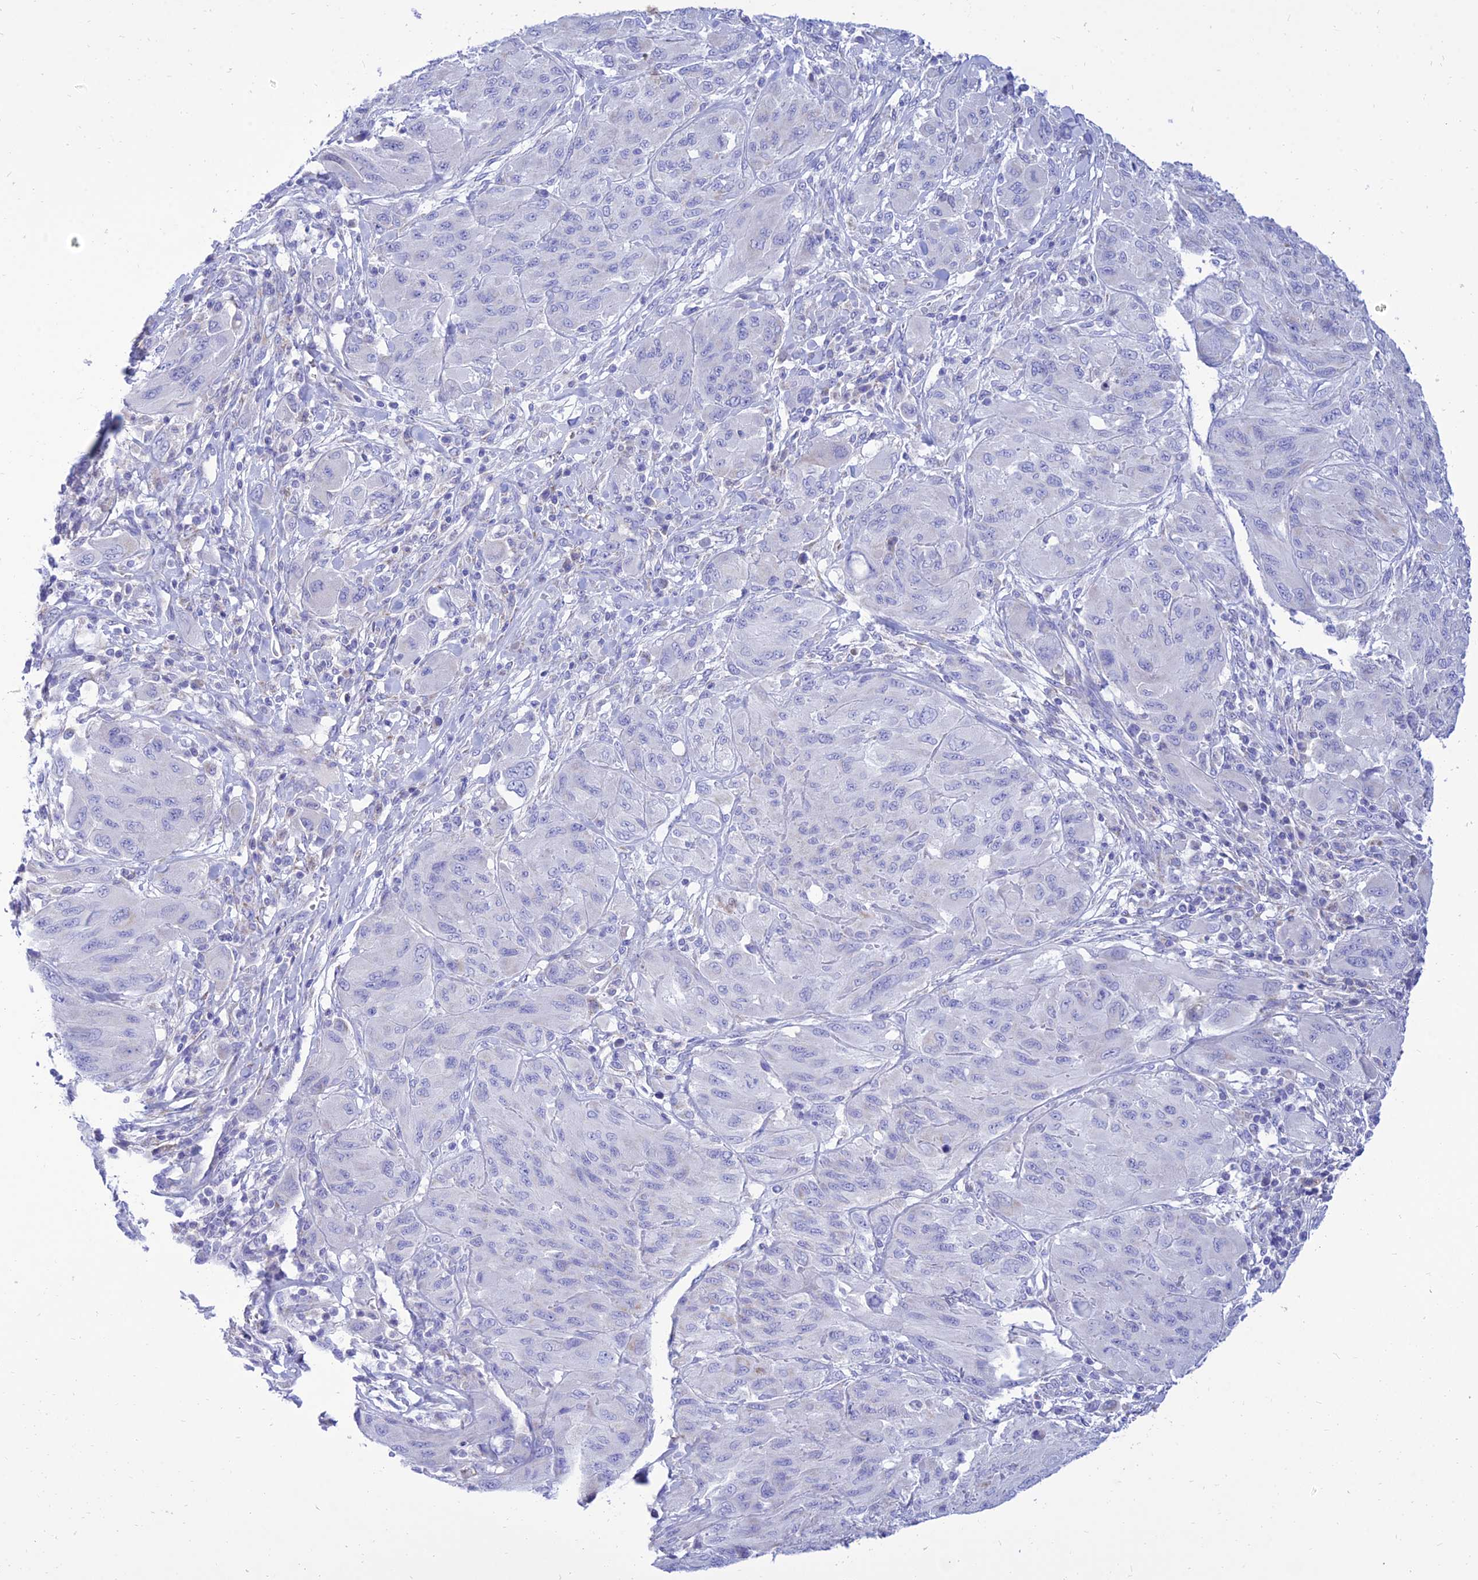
{"staining": {"intensity": "negative", "quantity": "none", "location": "none"}, "tissue": "melanoma", "cell_type": "Tumor cells", "image_type": "cancer", "snomed": [{"axis": "morphology", "description": "Malignant melanoma, NOS"}, {"axis": "topography", "description": "Skin"}], "caption": "Histopathology image shows no protein staining in tumor cells of malignant melanoma tissue.", "gene": "PKN3", "patient": {"sex": "female", "age": 91}}